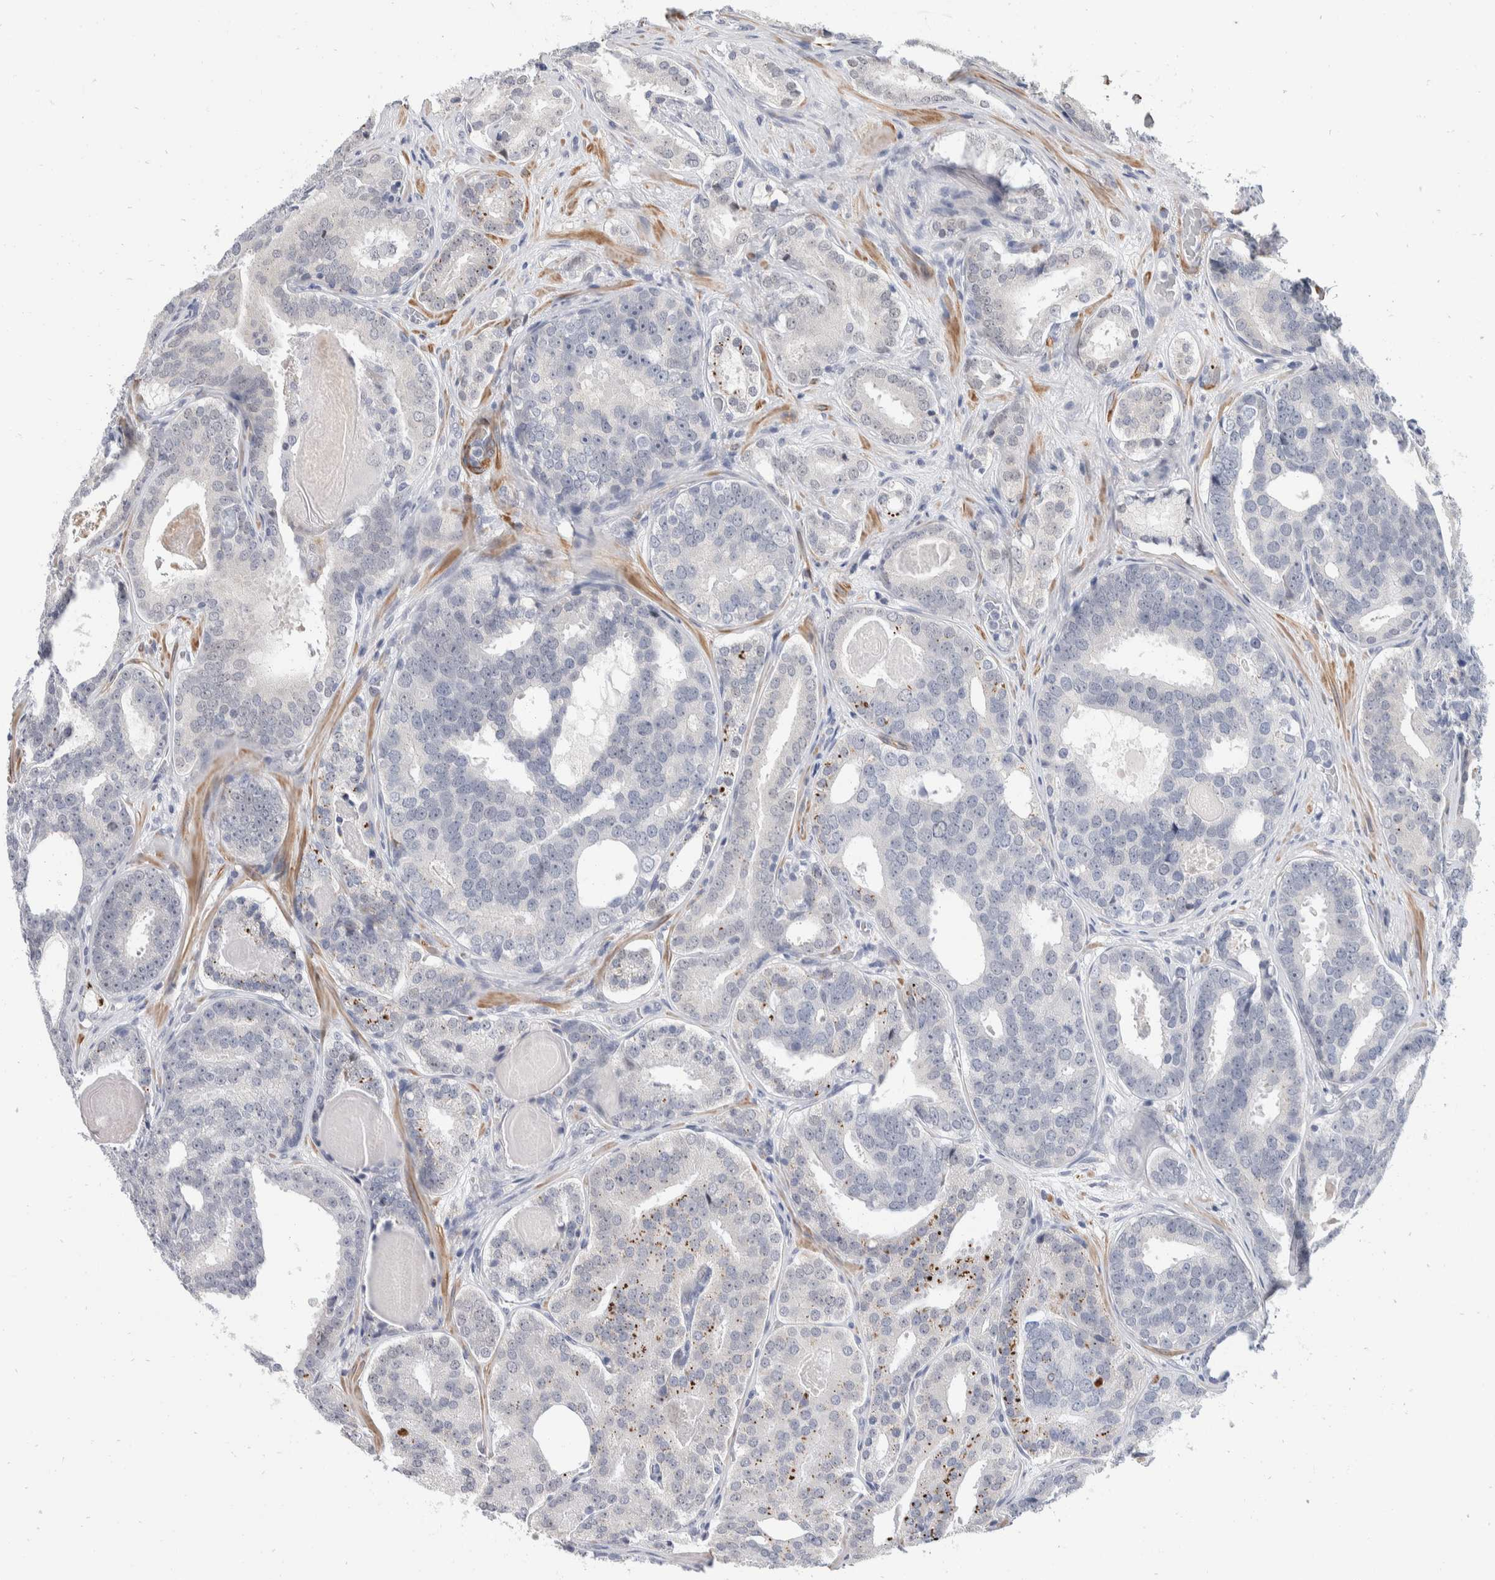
{"staining": {"intensity": "weak", "quantity": "<25%", "location": "cytoplasmic/membranous"}, "tissue": "prostate cancer", "cell_type": "Tumor cells", "image_type": "cancer", "snomed": [{"axis": "morphology", "description": "Adenocarcinoma, High grade"}, {"axis": "topography", "description": "Prostate"}], "caption": "Prostate cancer stained for a protein using immunohistochemistry reveals no positivity tumor cells.", "gene": "CATSPERD", "patient": {"sex": "male", "age": 60}}